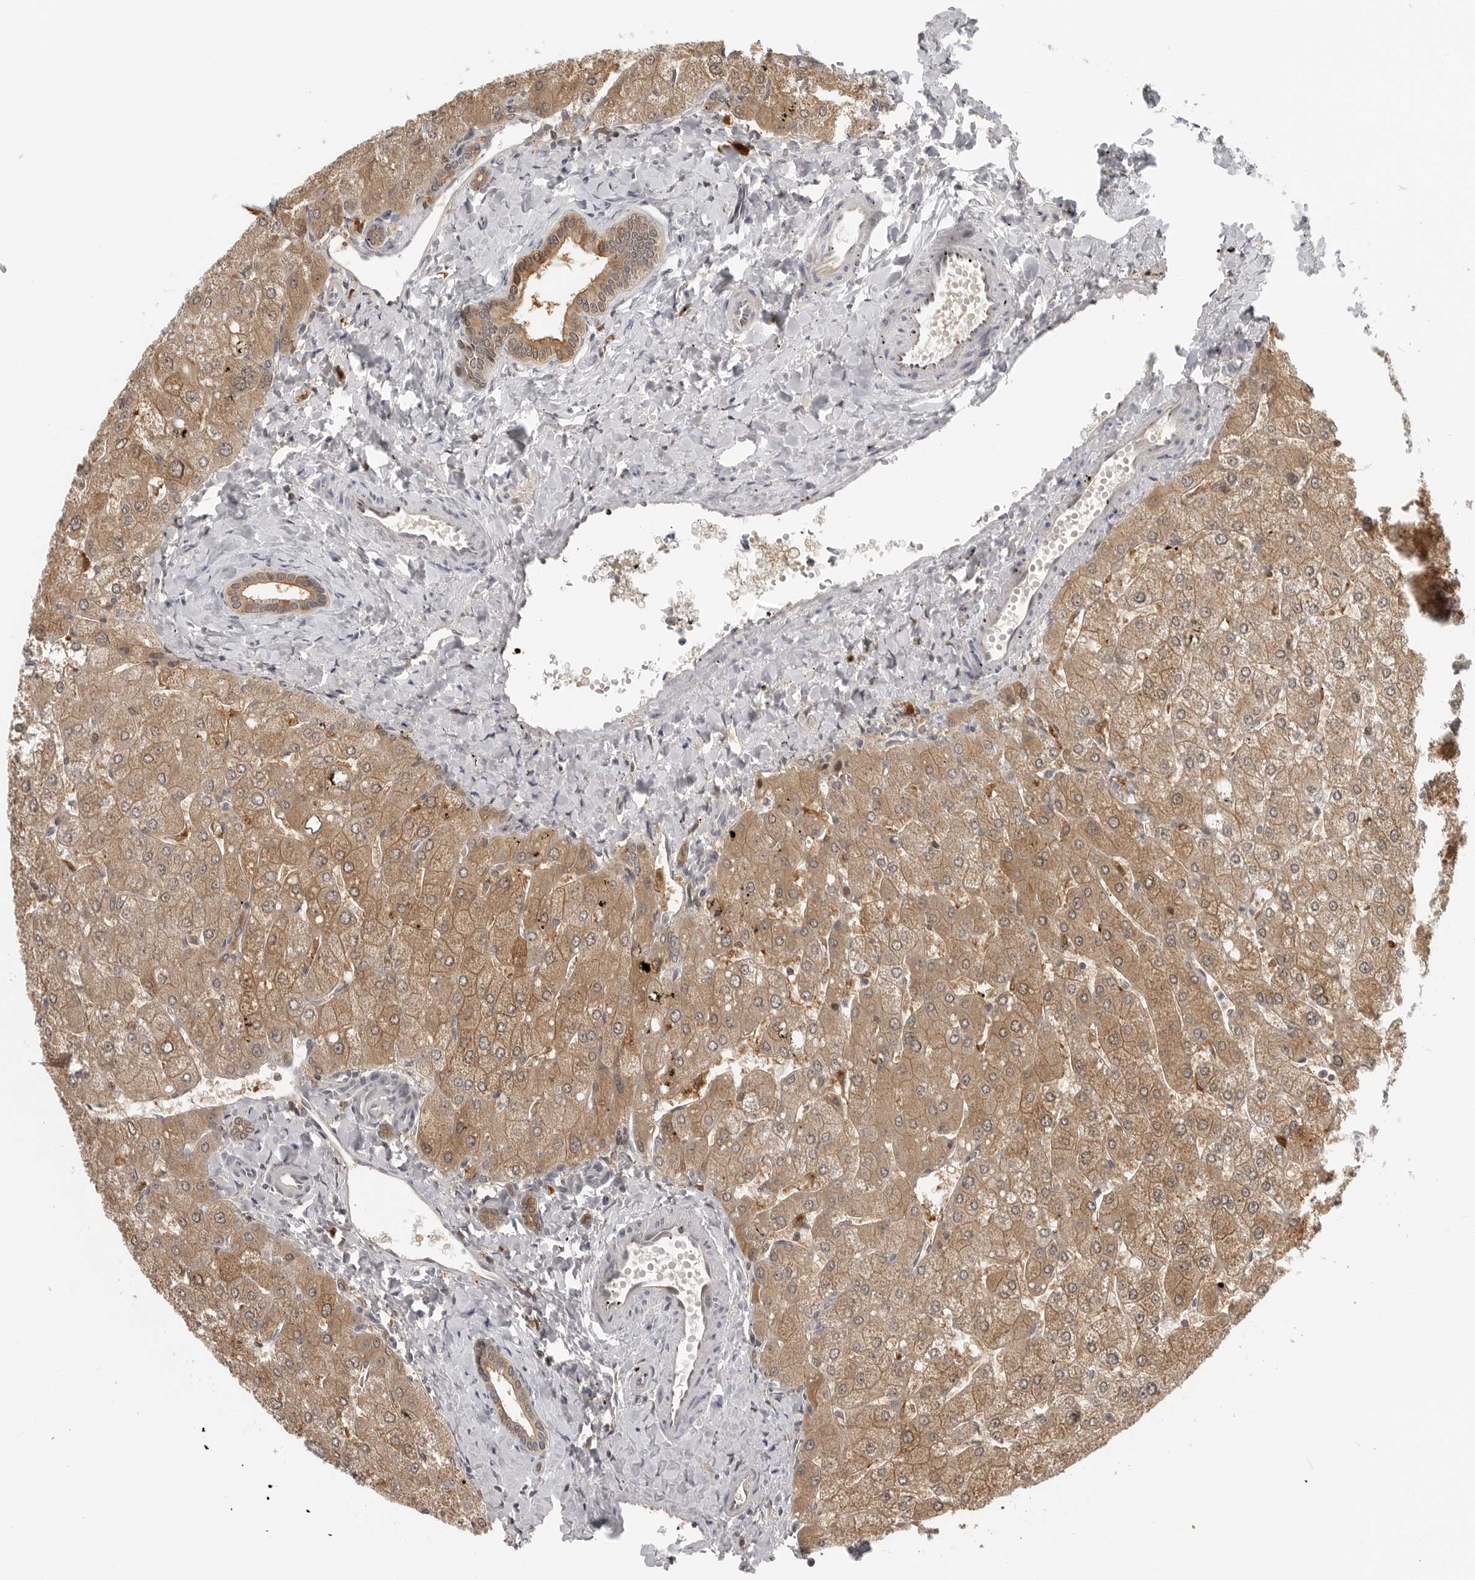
{"staining": {"intensity": "moderate", "quantity": ">75%", "location": "cytoplasmic/membranous"}, "tissue": "liver", "cell_type": "Cholangiocytes", "image_type": "normal", "snomed": [{"axis": "morphology", "description": "Normal tissue, NOS"}, {"axis": "topography", "description": "Liver"}], "caption": "Human liver stained for a protein (brown) demonstrates moderate cytoplasmic/membranous positive staining in approximately >75% of cholangiocytes.", "gene": "CTIF", "patient": {"sex": "male", "age": 55}}